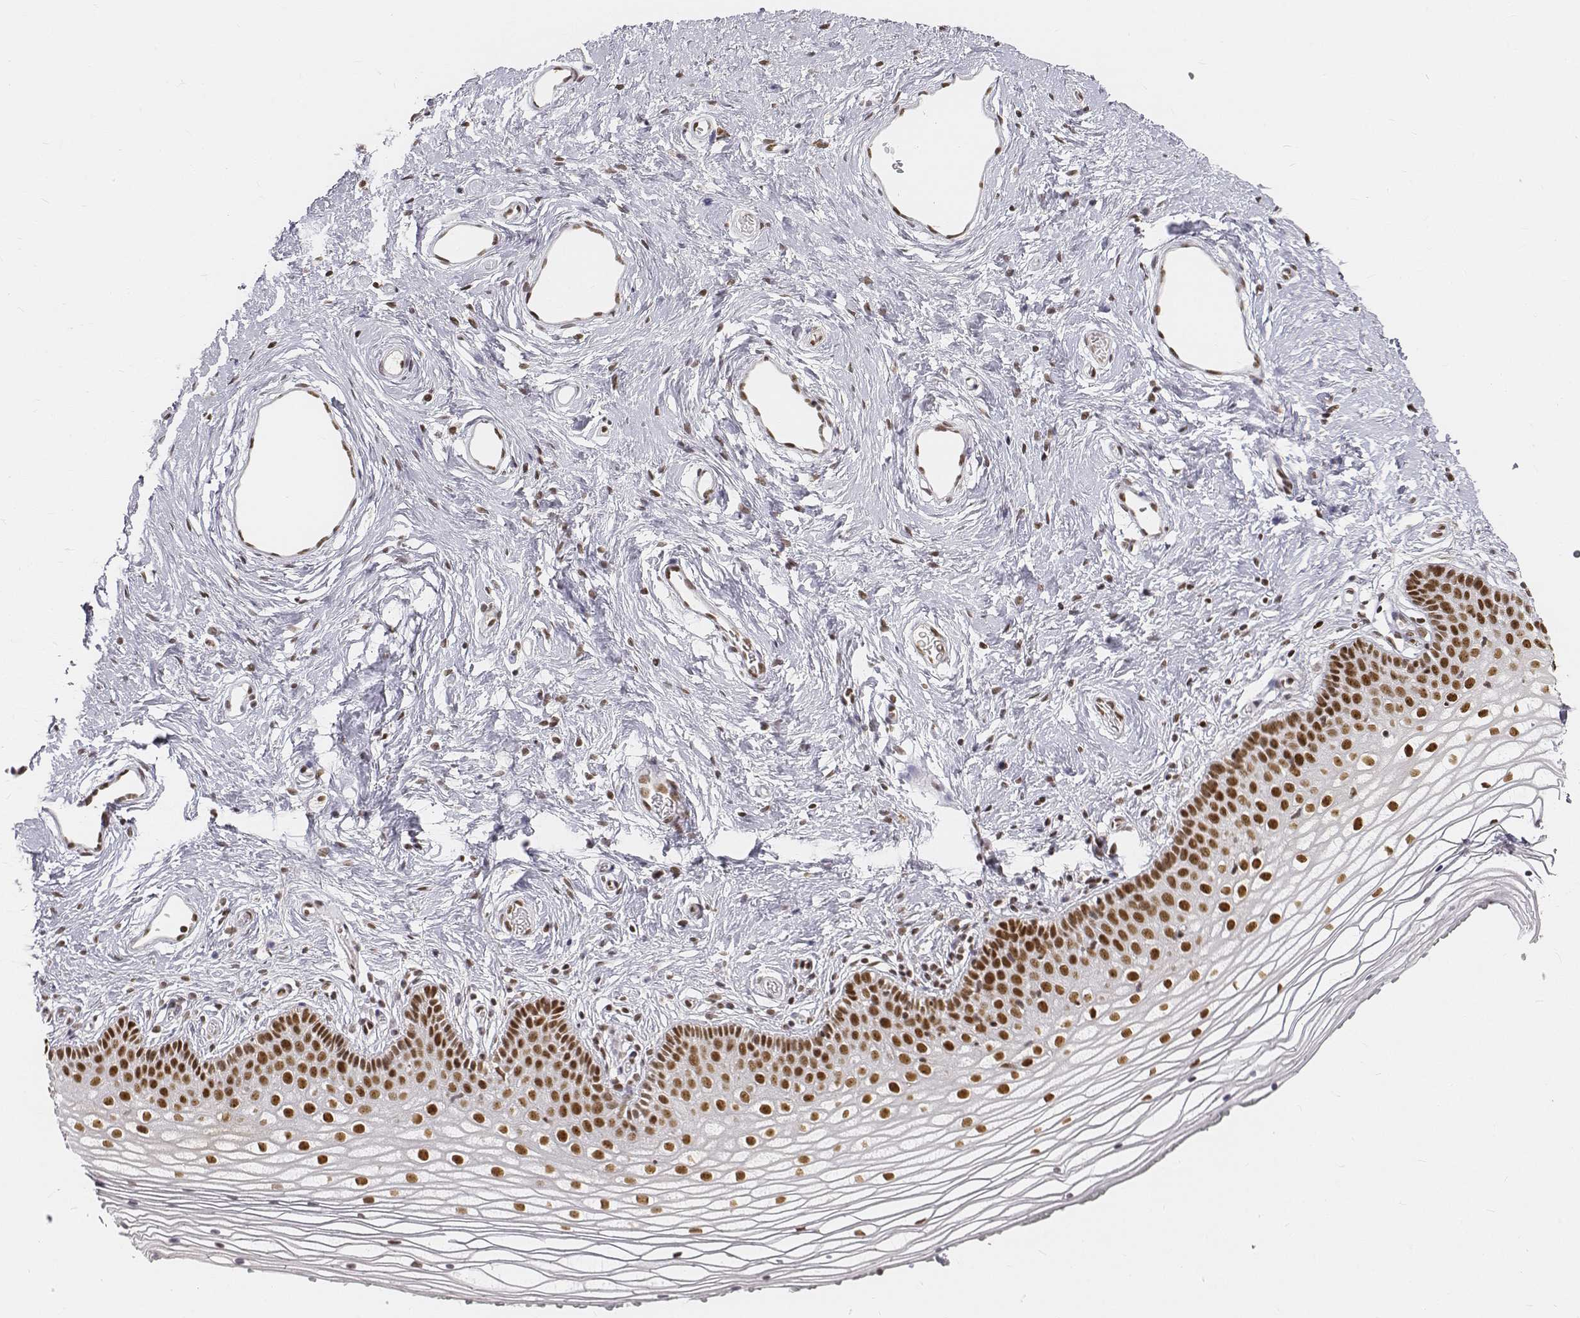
{"staining": {"intensity": "strong", "quantity": ">75%", "location": "nuclear"}, "tissue": "vagina", "cell_type": "Squamous epithelial cells", "image_type": "normal", "snomed": [{"axis": "morphology", "description": "Normal tissue, NOS"}, {"axis": "topography", "description": "Vagina"}], "caption": "Protein staining of normal vagina shows strong nuclear expression in approximately >75% of squamous epithelial cells.", "gene": "PHF6", "patient": {"sex": "female", "age": 36}}